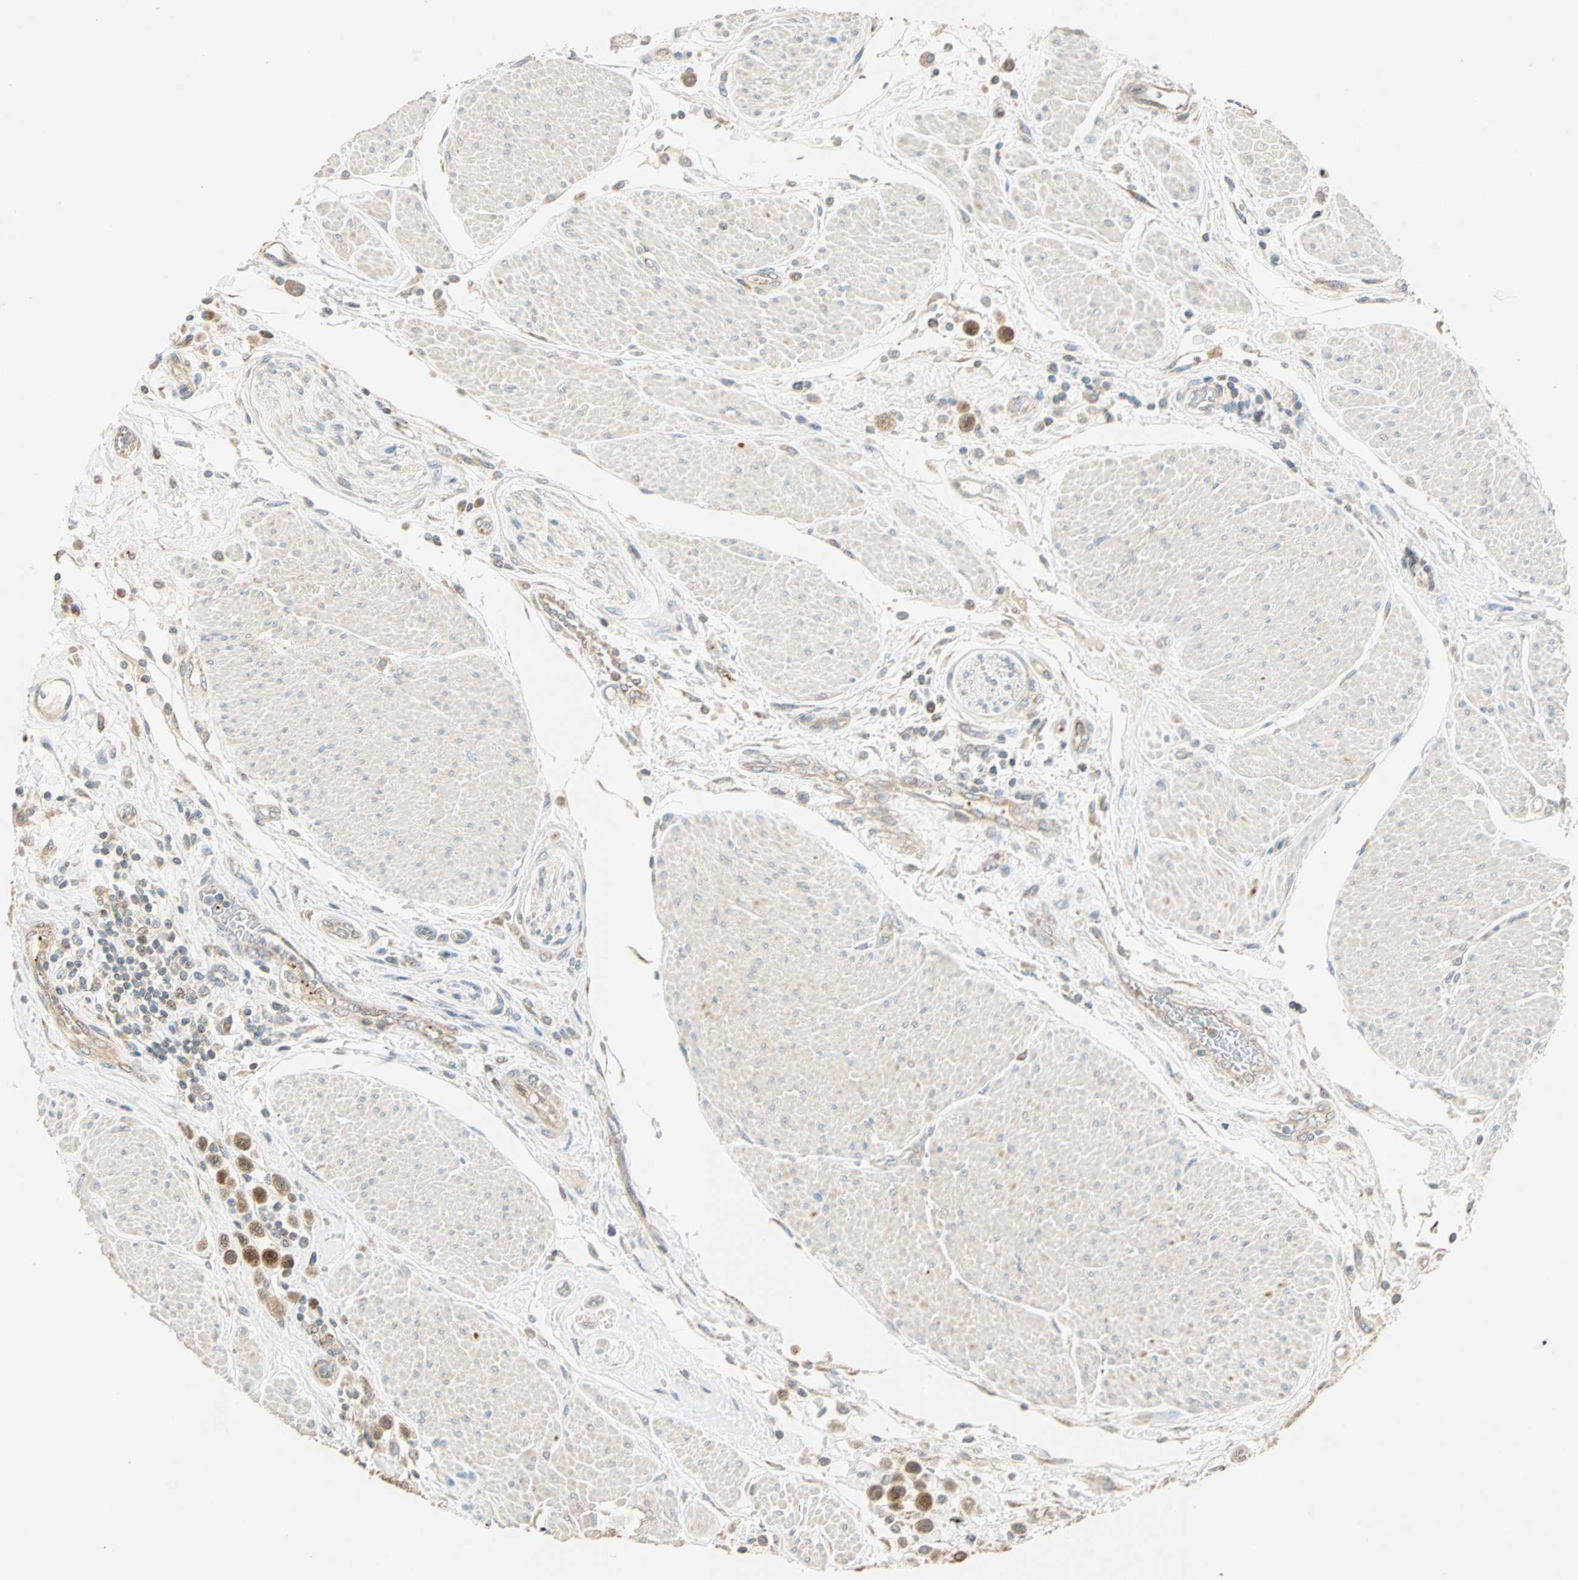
{"staining": {"intensity": "moderate", "quantity": ">75%", "location": "nuclear"}, "tissue": "urothelial cancer", "cell_type": "Tumor cells", "image_type": "cancer", "snomed": [{"axis": "morphology", "description": "Urothelial carcinoma, High grade"}, {"axis": "topography", "description": "Urinary bladder"}], "caption": "Immunohistochemical staining of human urothelial cancer shows medium levels of moderate nuclear protein expression in about >75% of tumor cells. Ihc stains the protein in brown and the nuclei are stained blue.", "gene": "RAD18", "patient": {"sex": "male", "age": 50}}